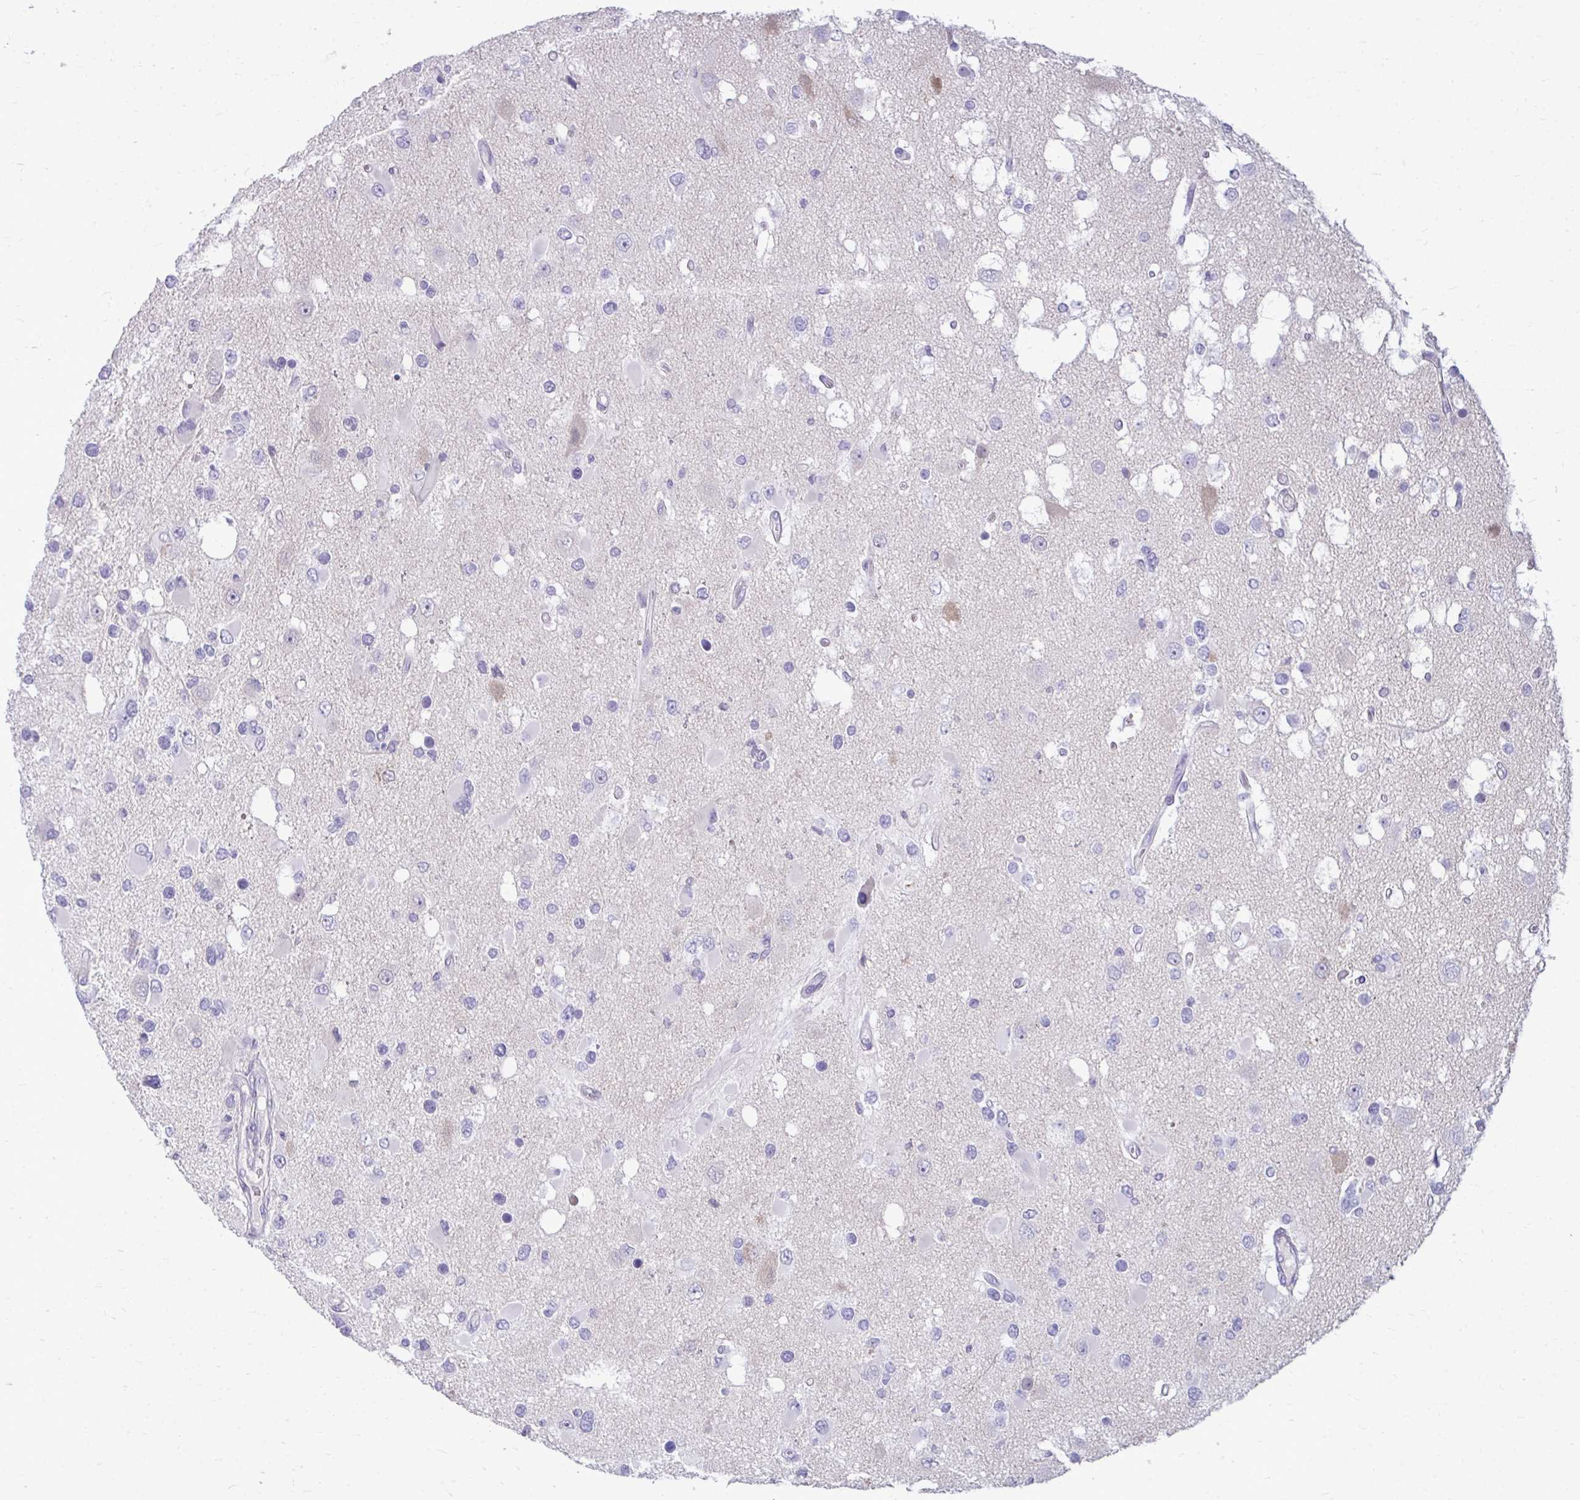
{"staining": {"intensity": "negative", "quantity": "none", "location": "none"}, "tissue": "glioma", "cell_type": "Tumor cells", "image_type": "cancer", "snomed": [{"axis": "morphology", "description": "Glioma, malignant, High grade"}, {"axis": "topography", "description": "Brain"}], "caption": "Human glioma stained for a protein using immunohistochemistry (IHC) exhibits no positivity in tumor cells.", "gene": "FABP3", "patient": {"sex": "male", "age": 53}}